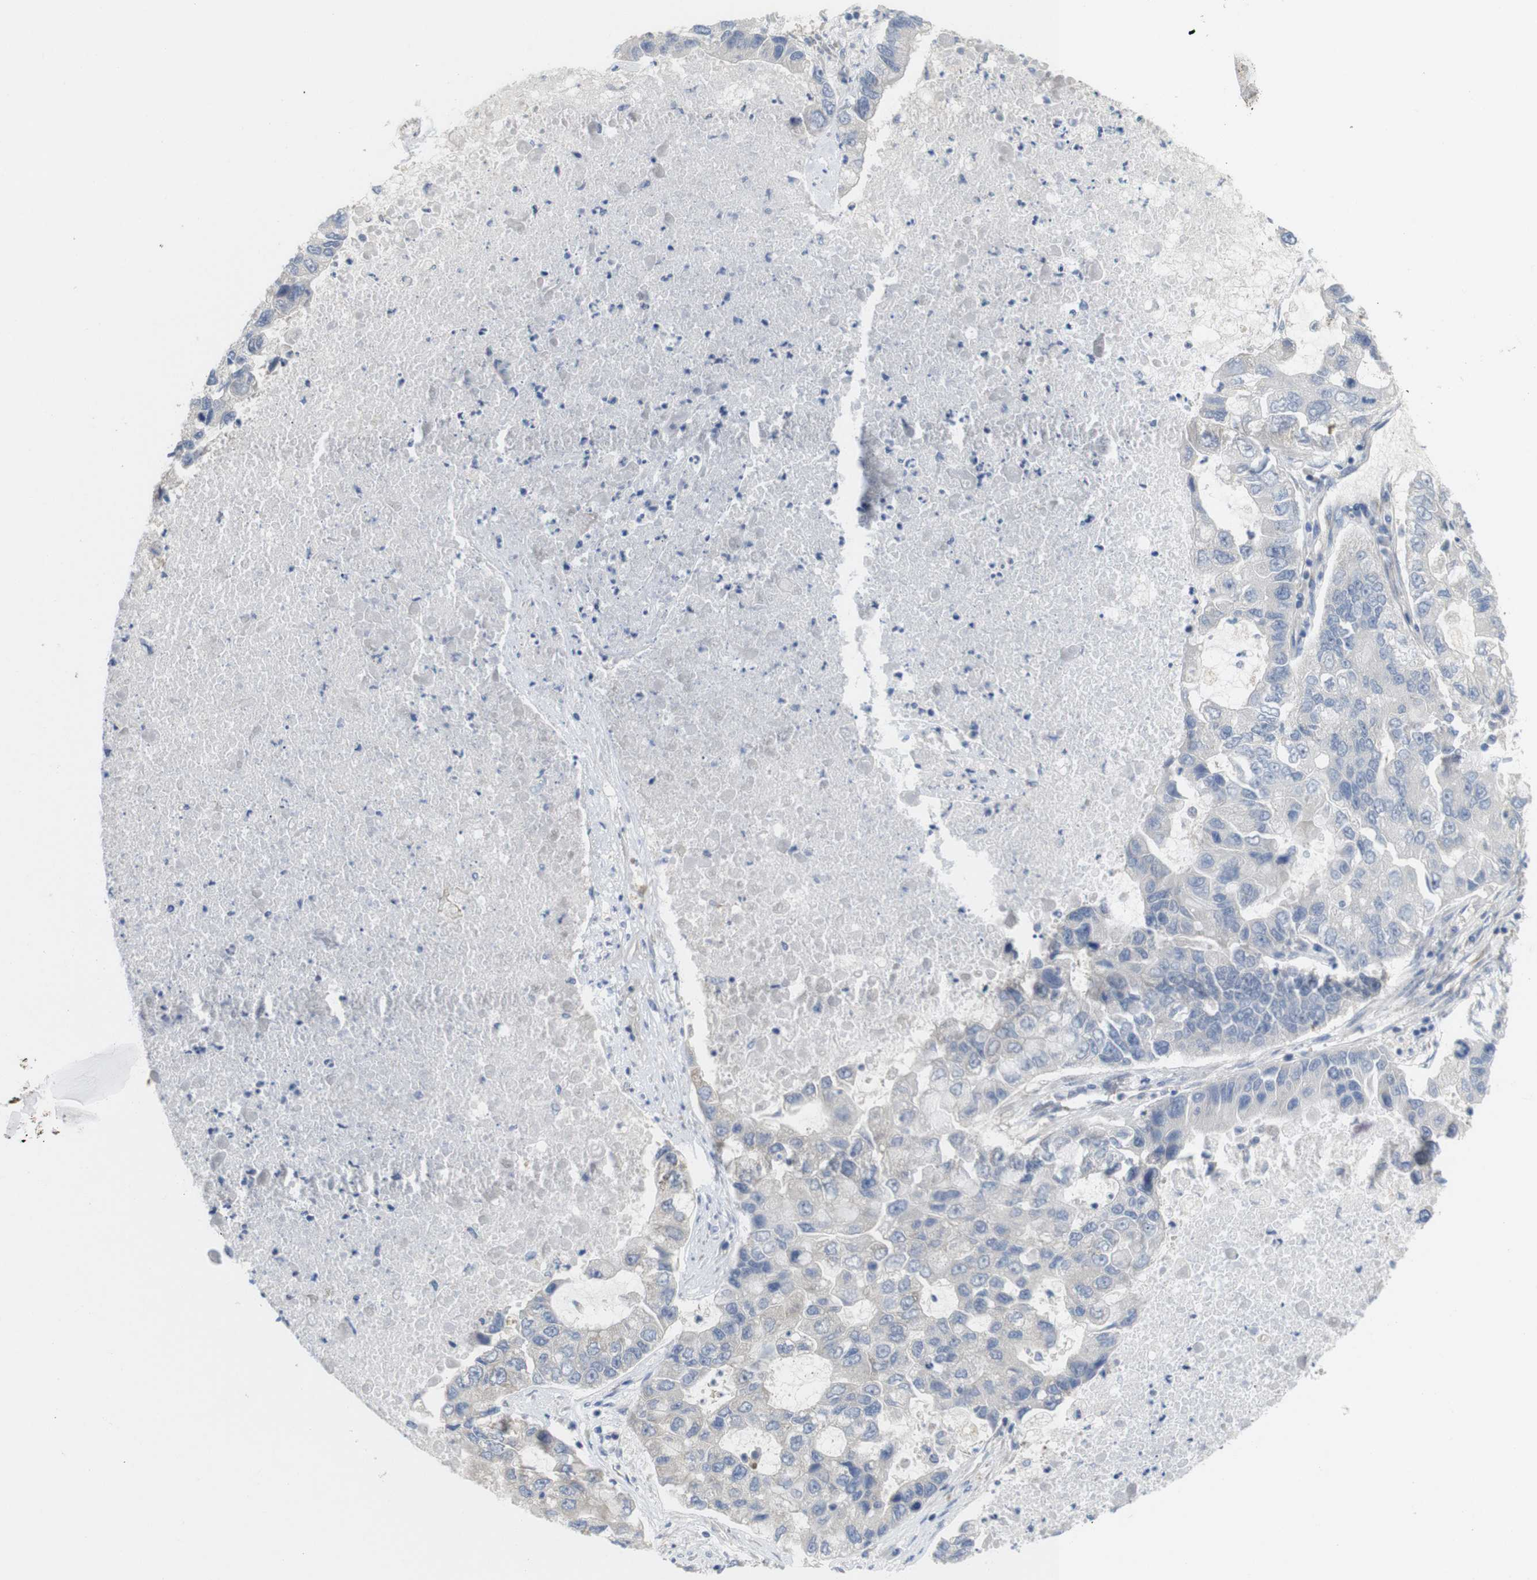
{"staining": {"intensity": "negative", "quantity": "none", "location": "none"}, "tissue": "lung cancer", "cell_type": "Tumor cells", "image_type": "cancer", "snomed": [{"axis": "morphology", "description": "Adenocarcinoma, NOS"}, {"axis": "topography", "description": "Lung"}], "caption": "Immunohistochemistry of human lung cancer (adenocarcinoma) reveals no positivity in tumor cells. (Brightfield microscopy of DAB (3,3'-diaminobenzidine) immunohistochemistry at high magnification).", "gene": "PCNX2", "patient": {"sex": "female", "age": 51}}